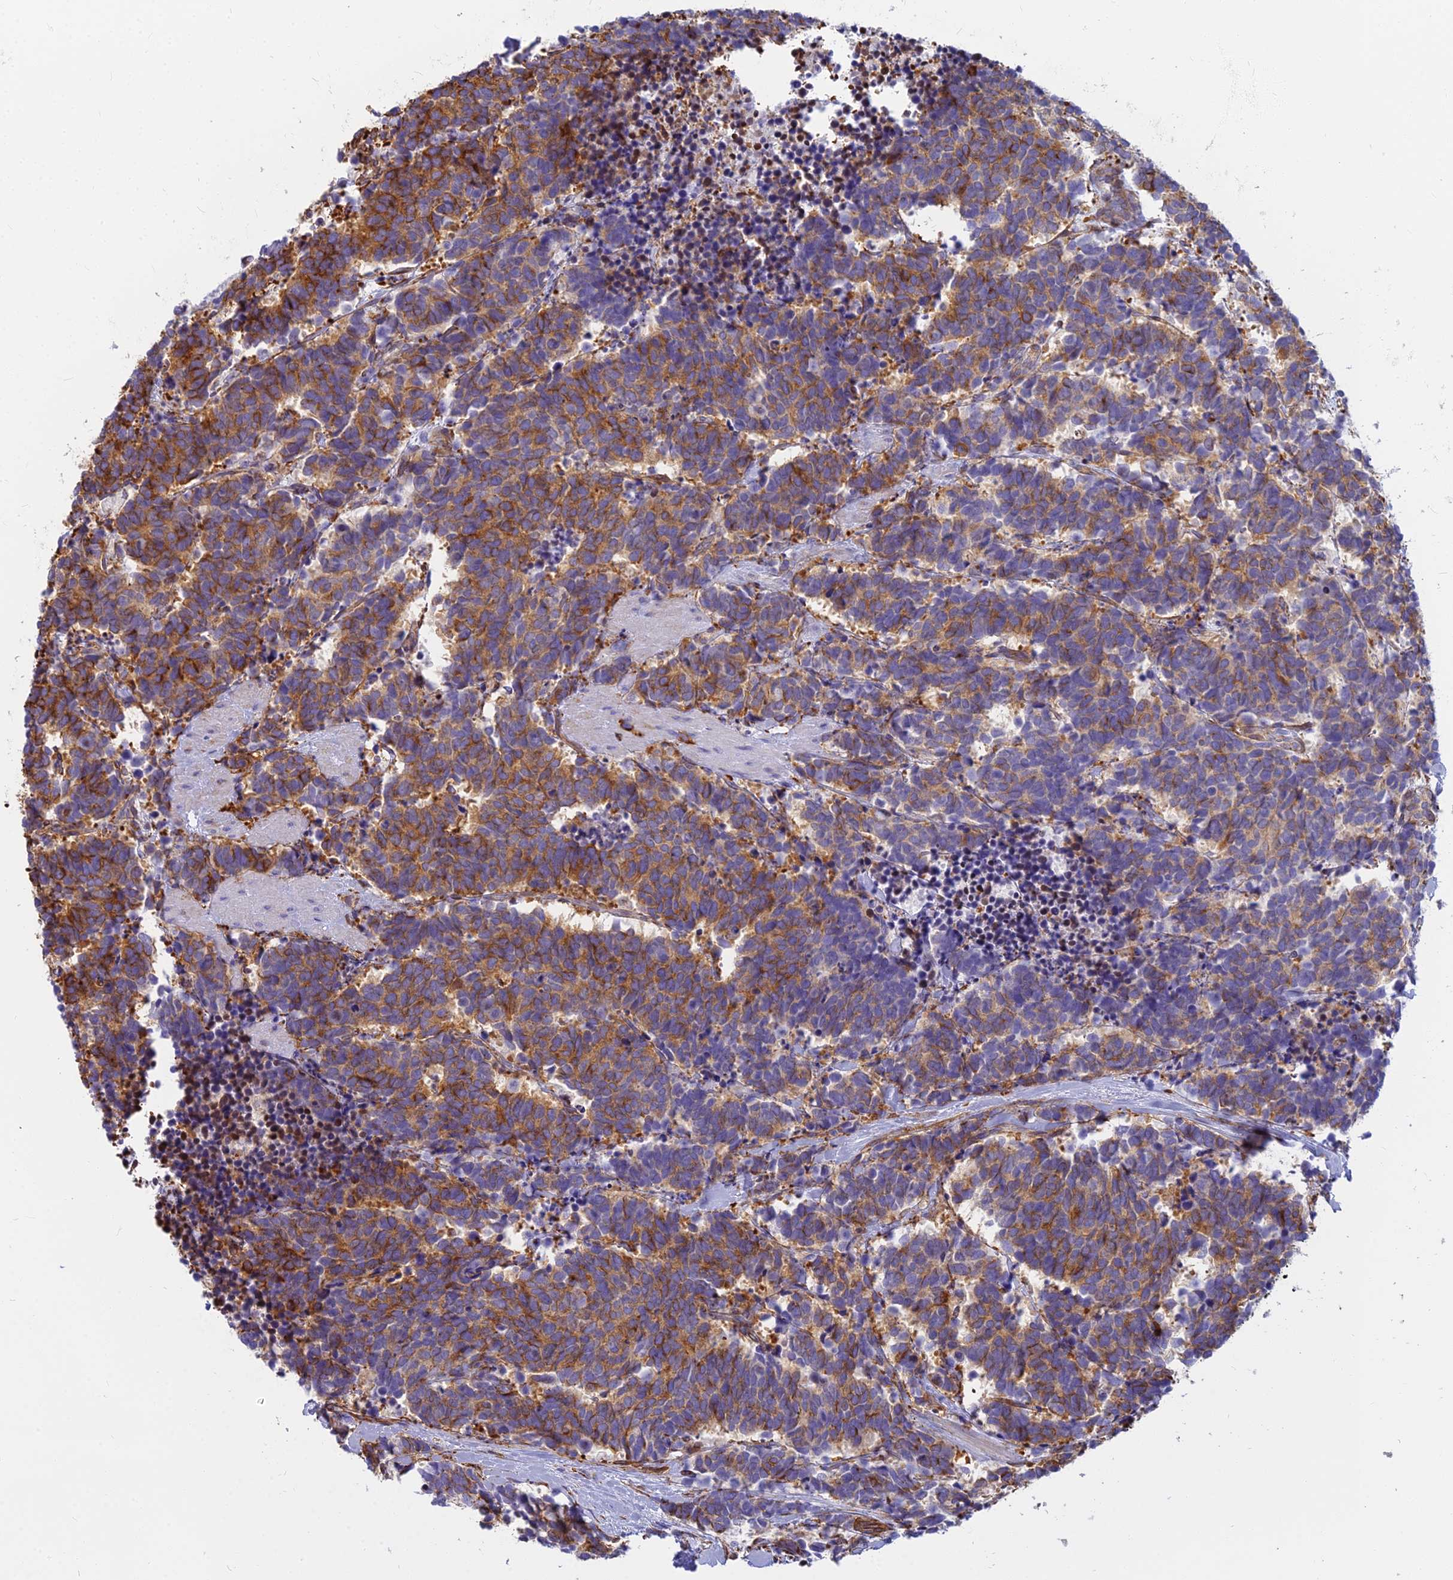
{"staining": {"intensity": "moderate", "quantity": ">75%", "location": "cytoplasmic/membranous"}, "tissue": "carcinoid", "cell_type": "Tumor cells", "image_type": "cancer", "snomed": [{"axis": "morphology", "description": "Carcinoma, NOS"}, {"axis": "morphology", "description": "Carcinoid, malignant, NOS"}, {"axis": "topography", "description": "Prostate"}], "caption": "Carcinoid stained for a protein shows moderate cytoplasmic/membranous positivity in tumor cells. (Stains: DAB in brown, nuclei in blue, Microscopy: brightfield microscopy at high magnification).", "gene": "EVI2A", "patient": {"sex": "male", "age": 57}}